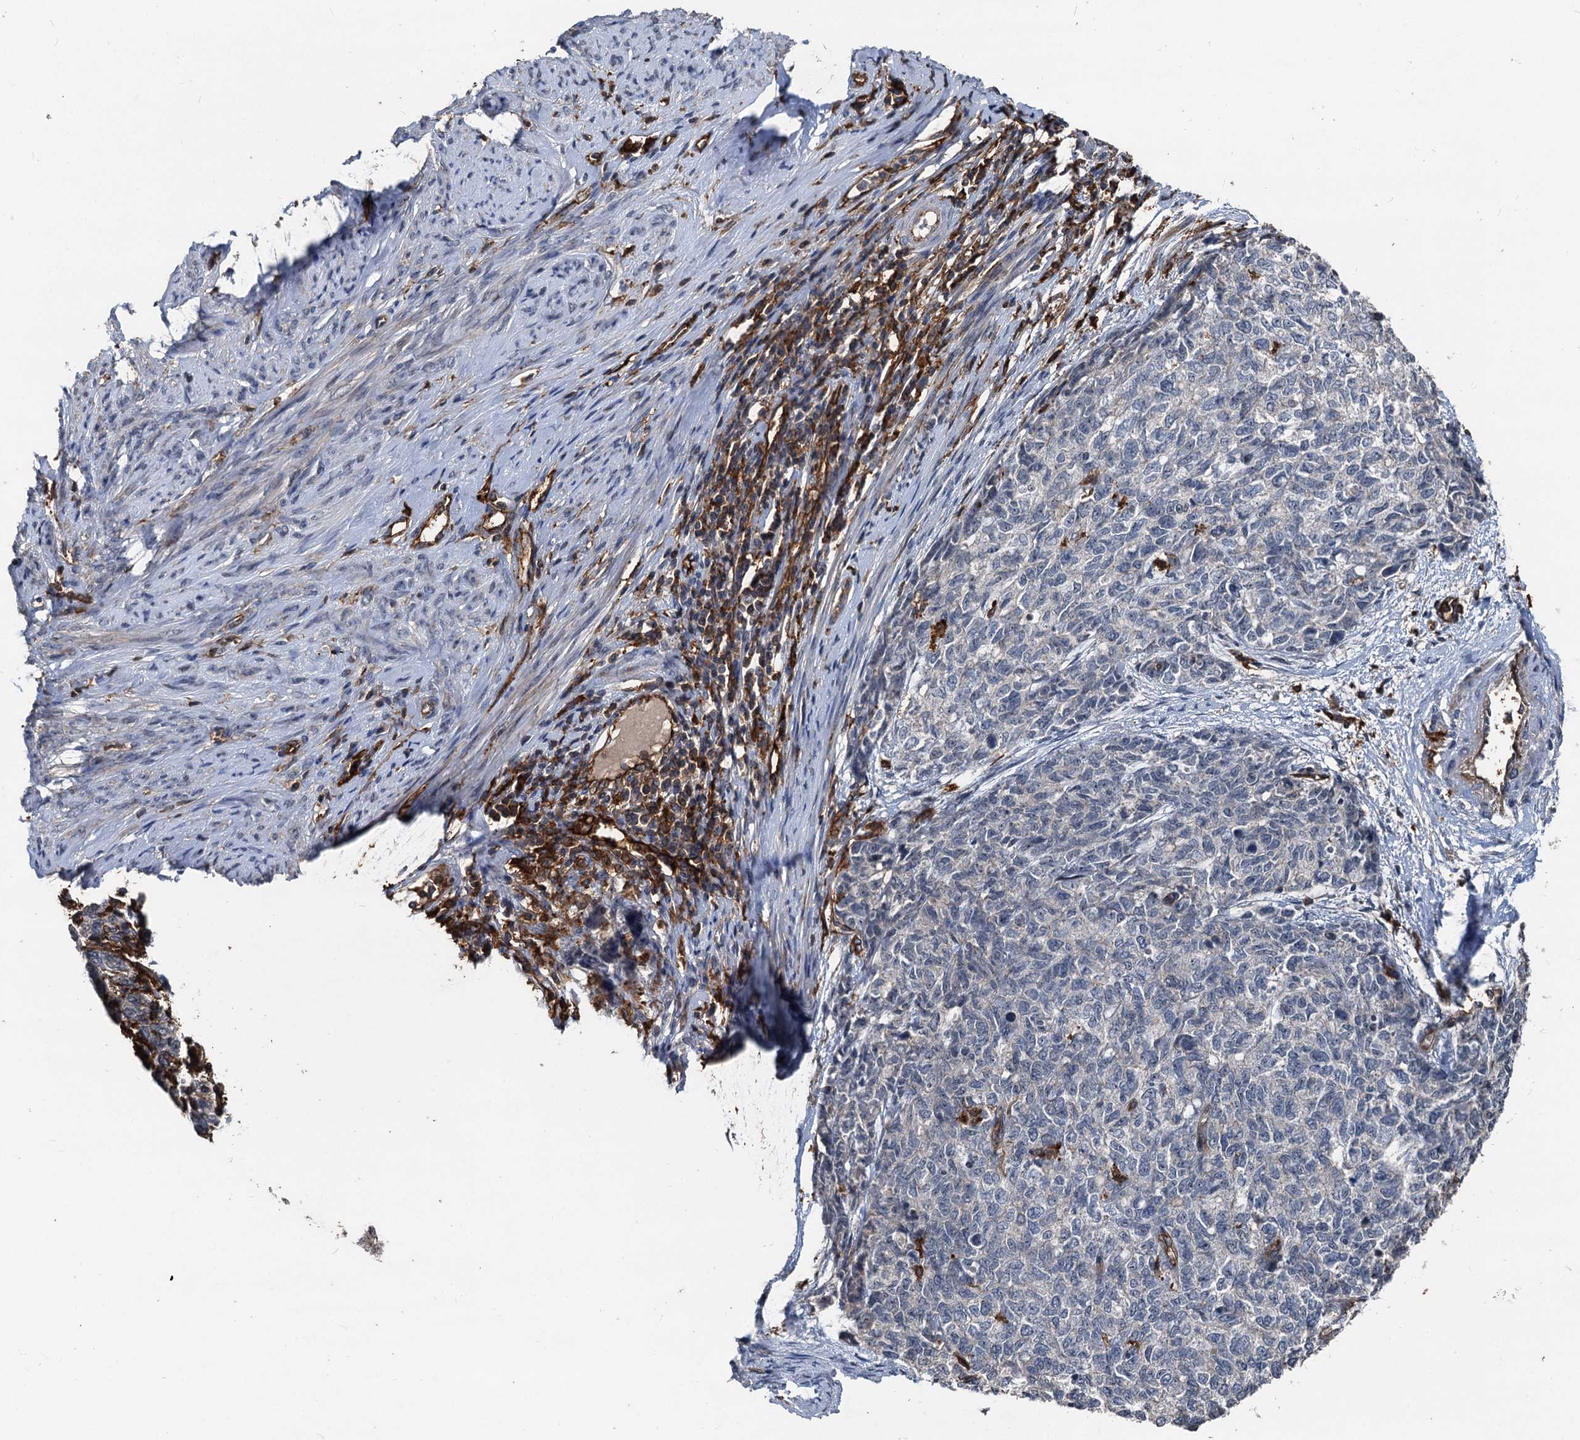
{"staining": {"intensity": "negative", "quantity": "none", "location": "none"}, "tissue": "cervical cancer", "cell_type": "Tumor cells", "image_type": "cancer", "snomed": [{"axis": "morphology", "description": "Squamous cell carcinoma, NOS"}, {"axis": "topography", "description": "Cervix"}], "caption": "Tumor cells show no significant positivity in cervical cancer.", "gene": "PLEKHO2", "patient": {"sex": "female", "age": 63}}